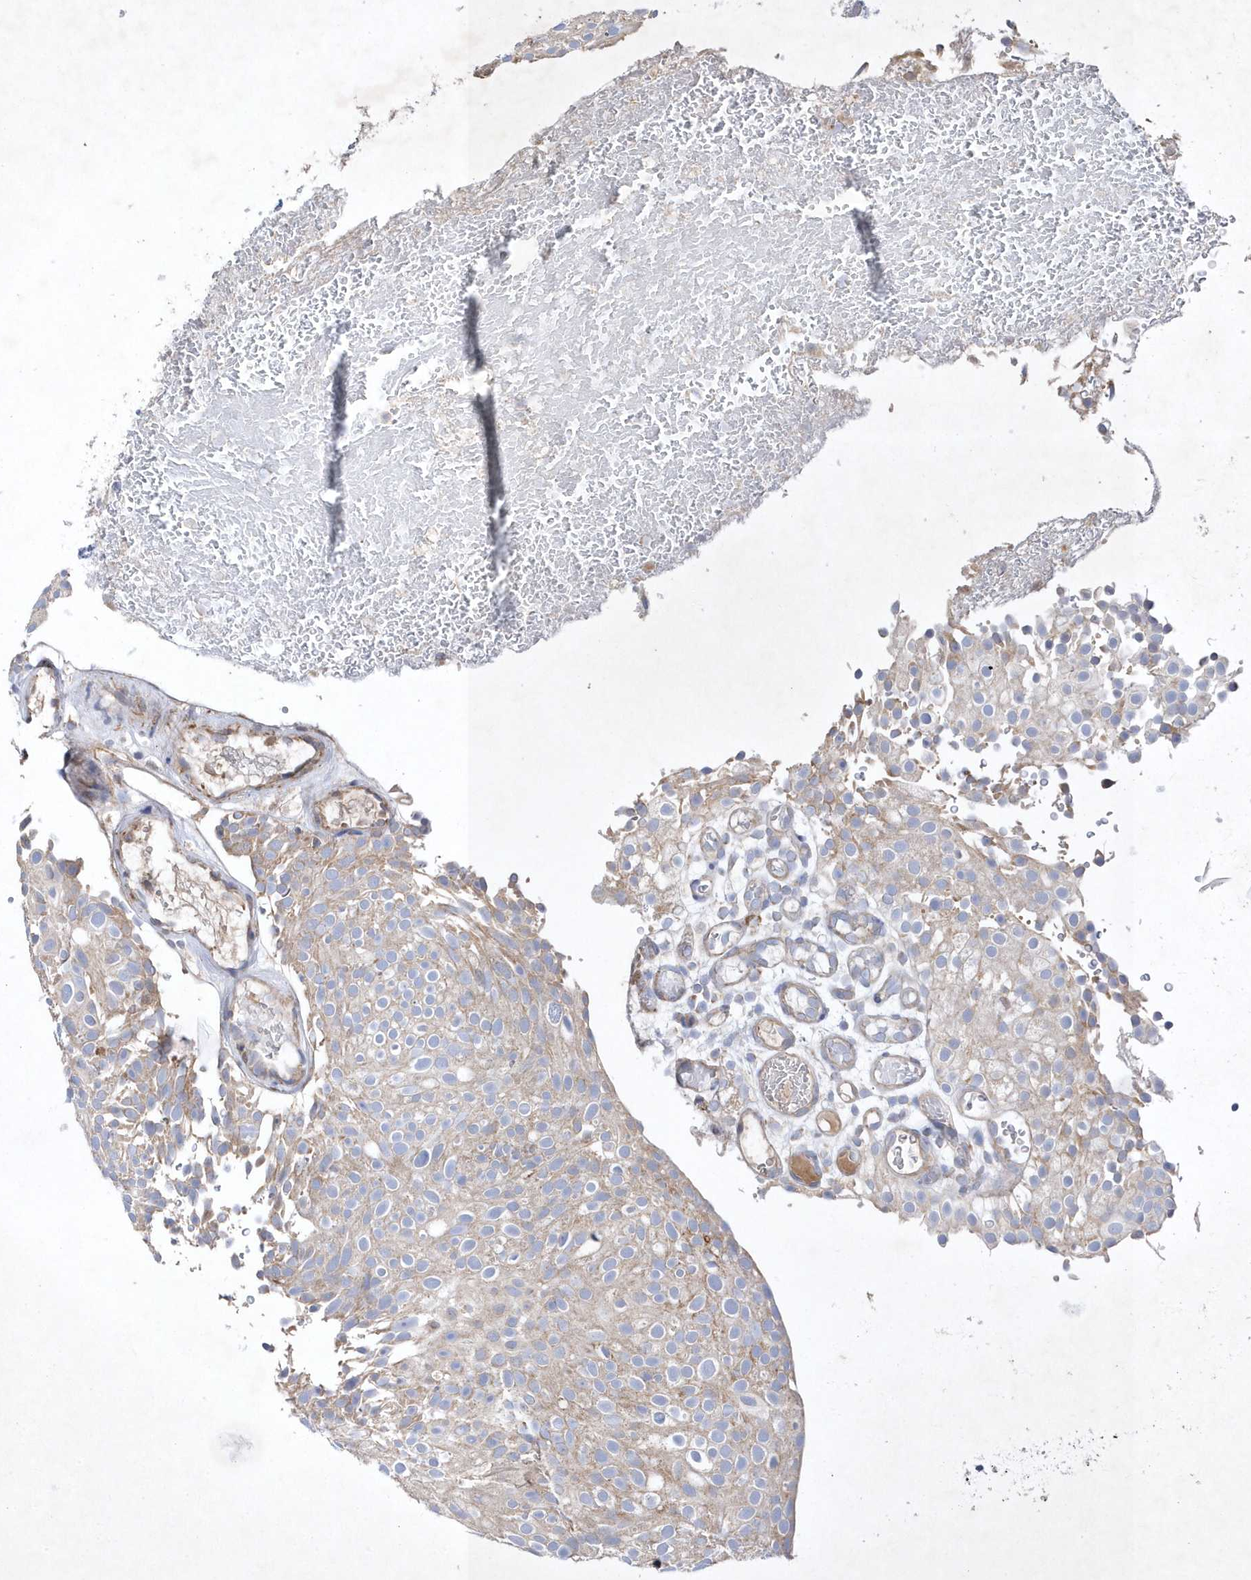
{"staining": {"intensity": "weak", "quantity": "25%-75%", "location": "cytoplasmic/membranous"}, "tissue": "urothelial cancer", "cell_type": "Tumor cells", "image_type": "cancer", "snomed": [{"axis": "morphology", "description": "Urothelial carcinoma, Low grade"}, {"axis": "topography", "description": "Urinary bladder"}], "caption": "Protein staining exhibits weak cytoplasmic/membranous positivity in about 25%-75% of tumor cells in urothelial cancer.", "gene": "METTL8", "patient": {"sex": "male", "age": 78}}